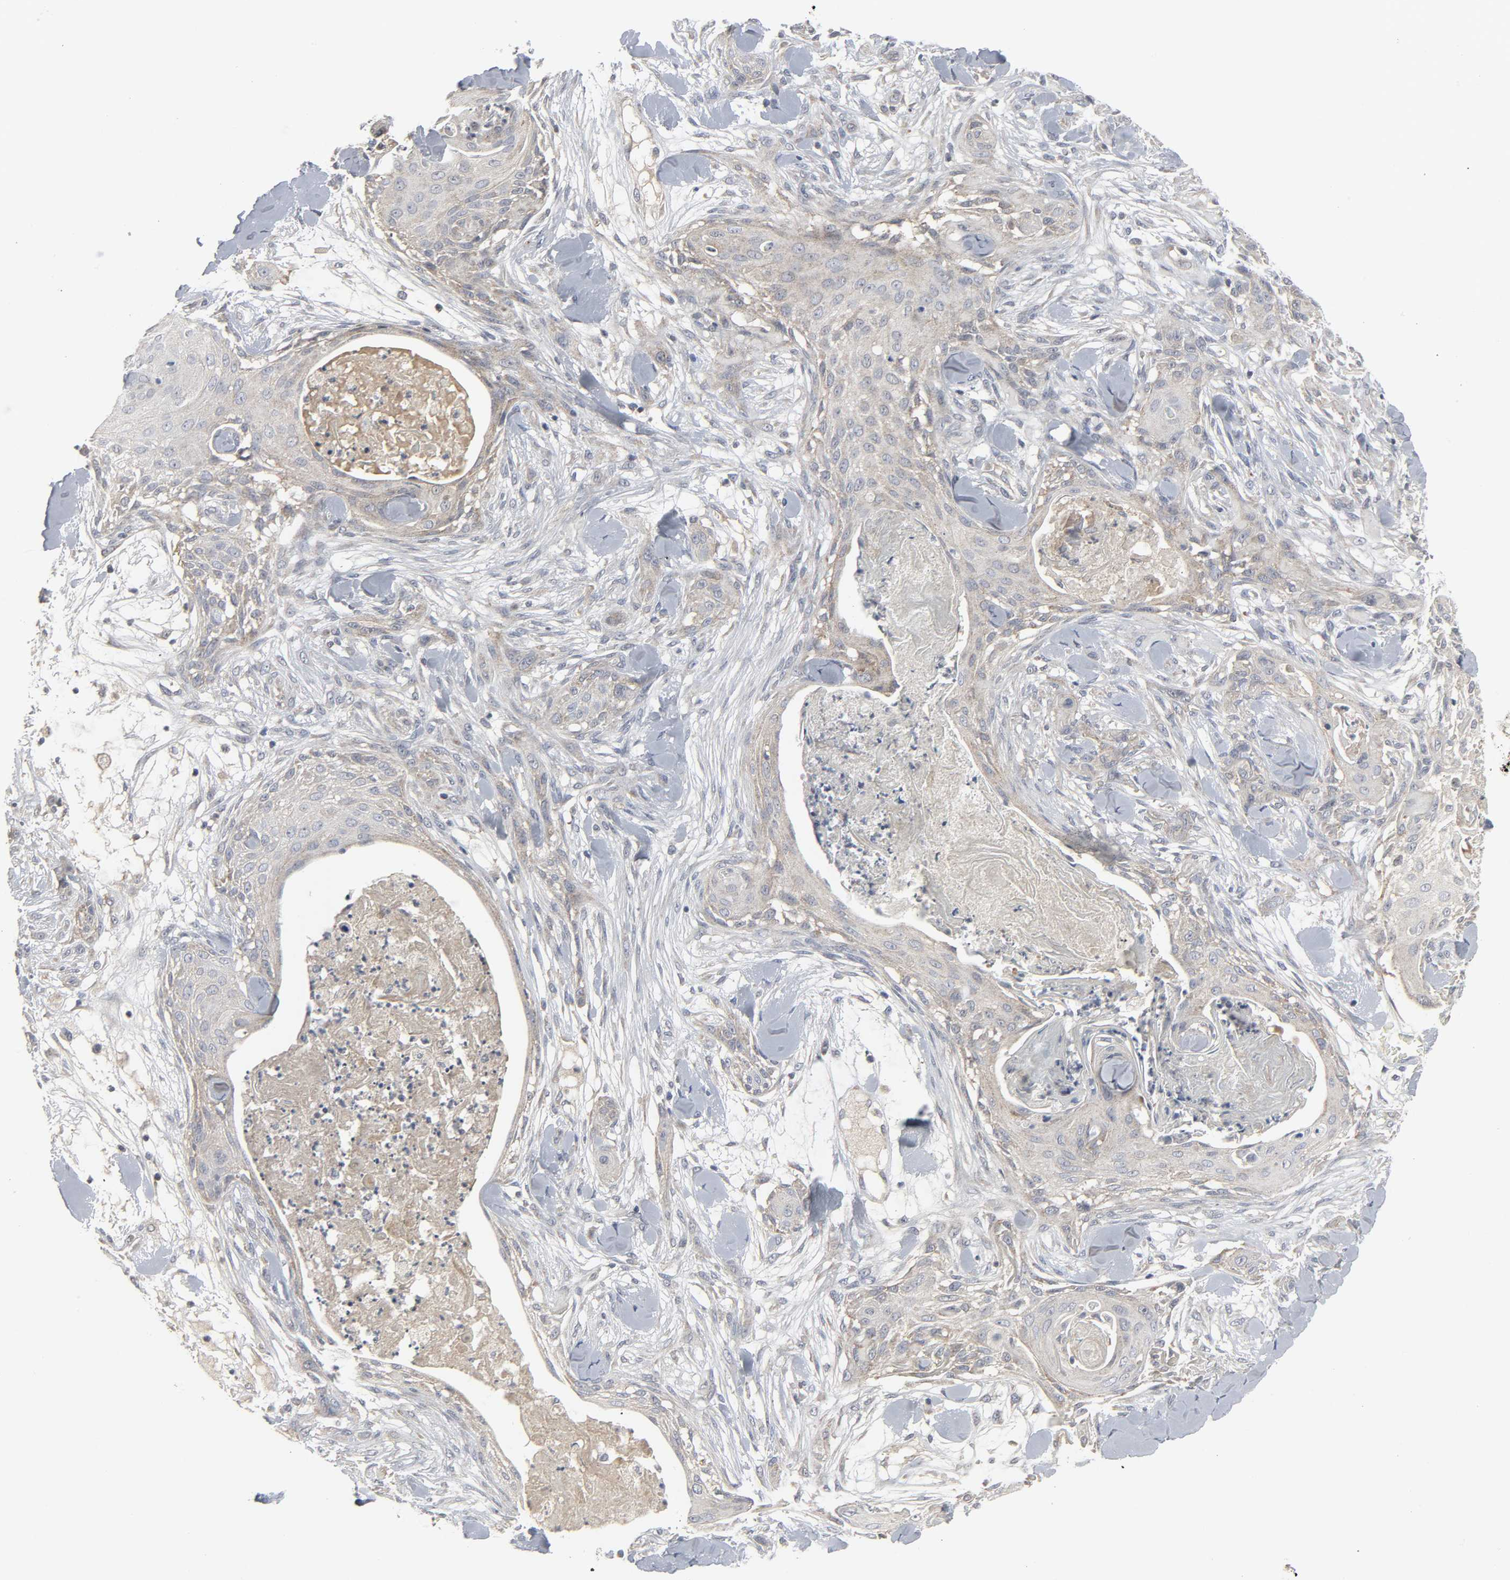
{"staining": {"intensity": "moderate", "quantity": "<25%", "location": "cytoplasmic/membranous"}, "tissue": "skin cancer", "cell_type": "Tumor cells", "image_type": "cancer", "snomed": [{"axis": "morphology", "description": "Squamous cell carcinoma, NOS"}, {"axis": "topography", "description": "Skin"}], "caption": "A brown stain highlights moderate cytoplasmic/membranous expression of a protein in human skin squamous cell carcinoma tumor cells. The protein is shown in brown color, while the nuclei are stained blue.", "gene": "CLIP1", "patient": {"sex": "female", "age": 59}}